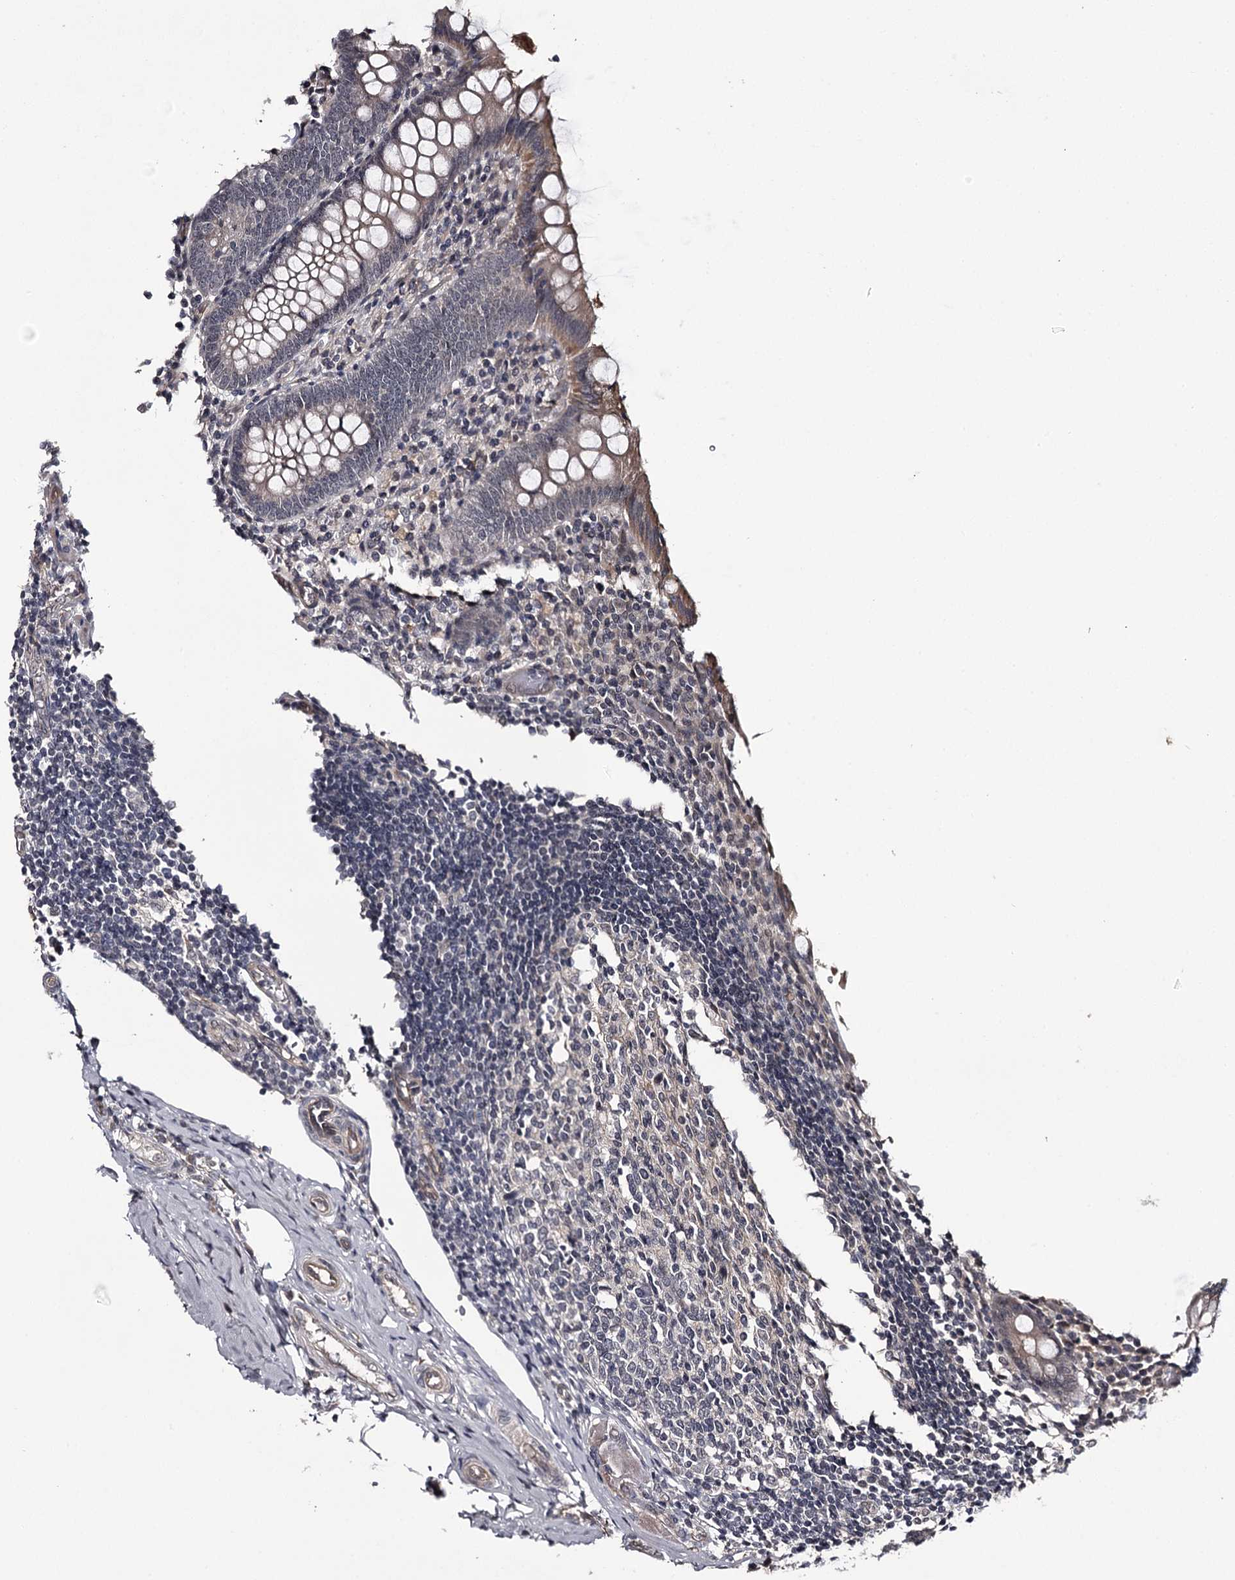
{"staining": {"intensity": "moderate", "quantity": "<25%", "location": "cytoplasmic/membranous"}, "tissue": "appendix", "cell_type": "Glandular cells", "image_type": "normal", "snomed": [{"axis": "morphology", "description": "Normal tissue, NOS"}, {"axis": "topography", "description": "Appendix"}], "caption": "A brown stain shows moderate cytoplasmic/membranous expression of a protein in glandular cells of normal appendix.", "gene": "CWF19L2", "patient": {"sex": "female", "age": 17}}